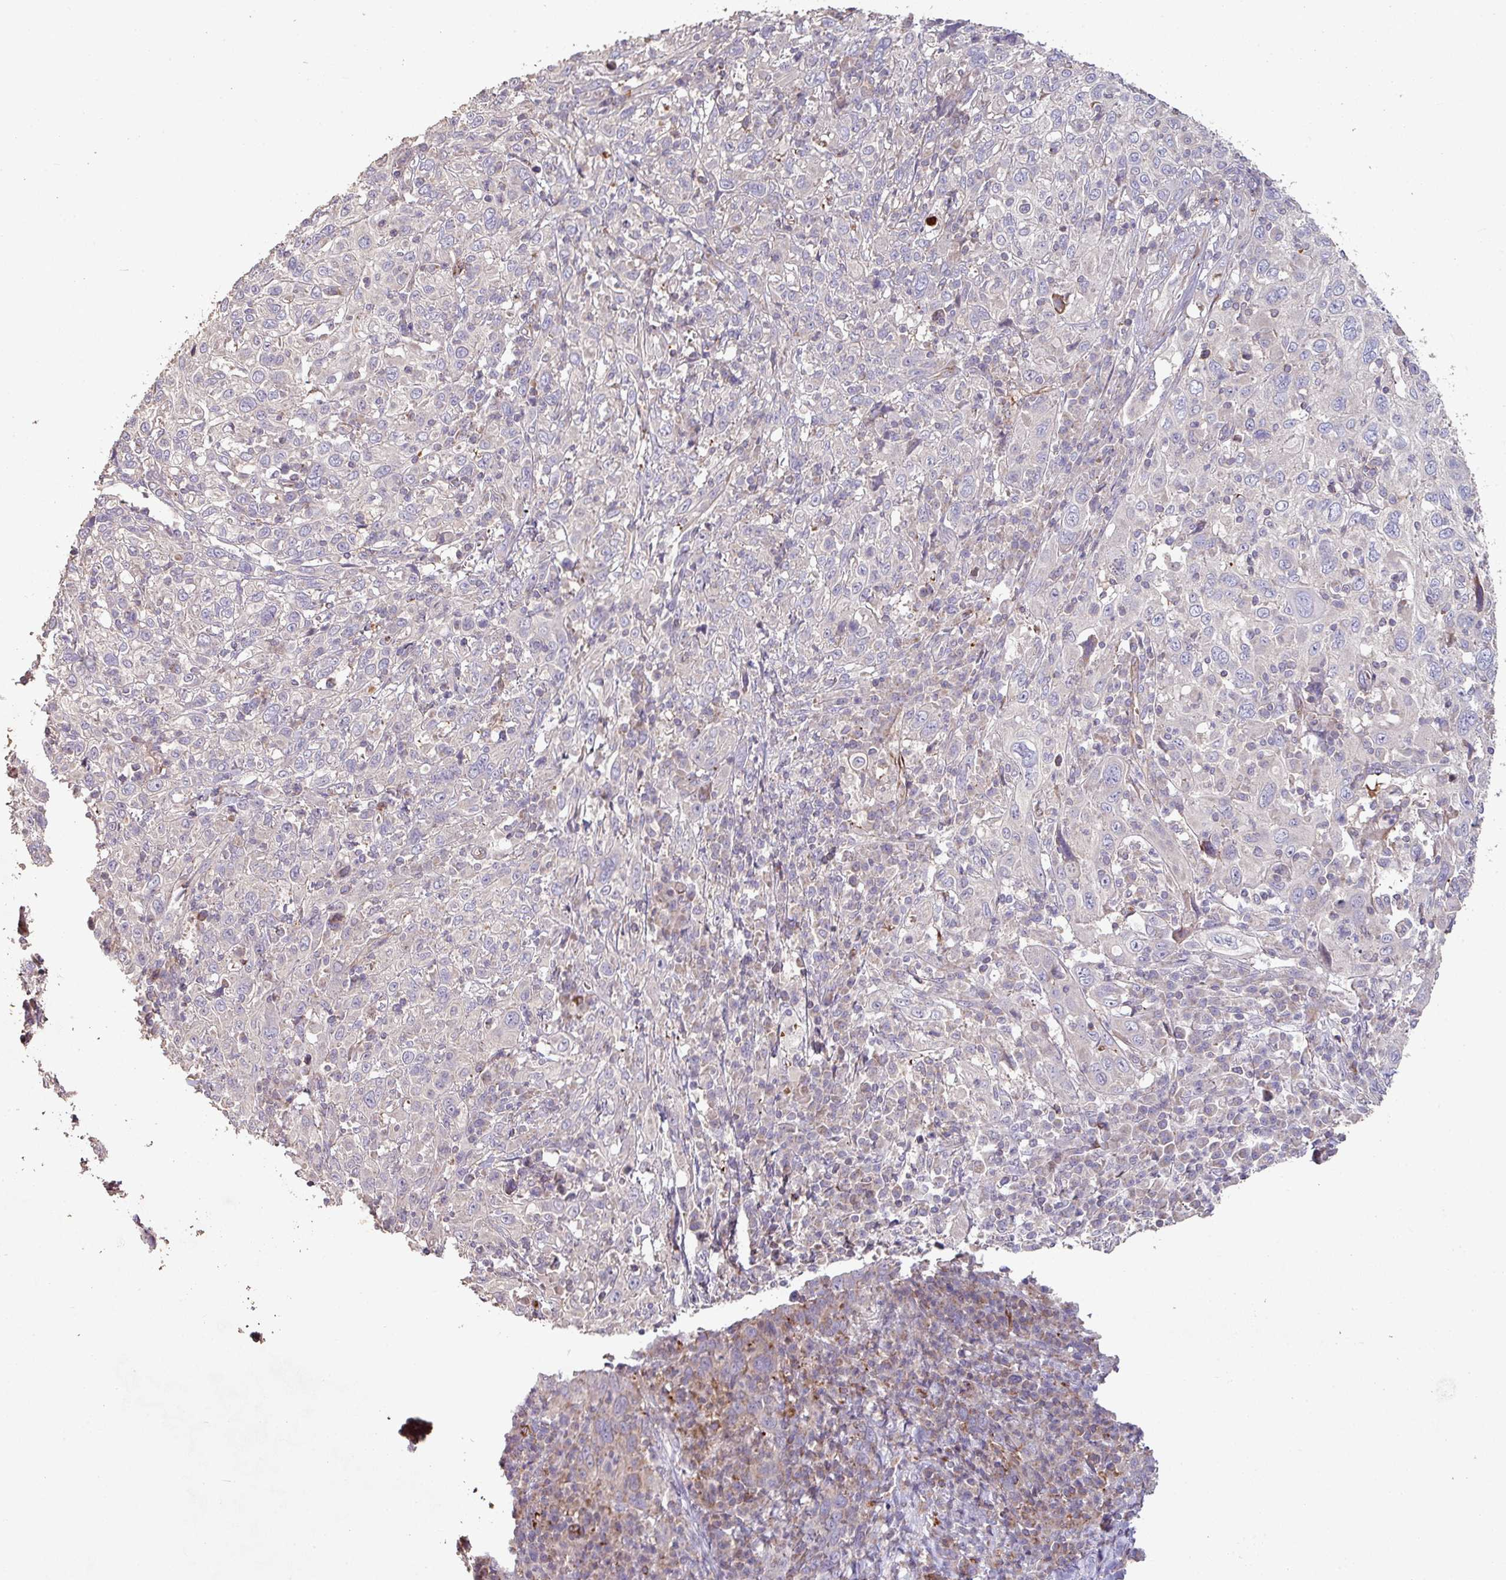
{"staining": {"intensity": "negative", "quantity": "none", "location": "none"}, "tissue": "cervical cancer", "cell_type": "Tumor cells", "image_type": "cancer", "snomed": [{"axis": "morphology", "description": "Squamous cell carcinoma, NOS"}, {"axis": "topography", "description": "Cervix"}], "caption": "The histopathology image reveals no significant staining in tumor cells of cervical cancer (squamous cell carcinoma).", "gene": "RPL23A", "patient": {"sex": "female", "age": 46}}